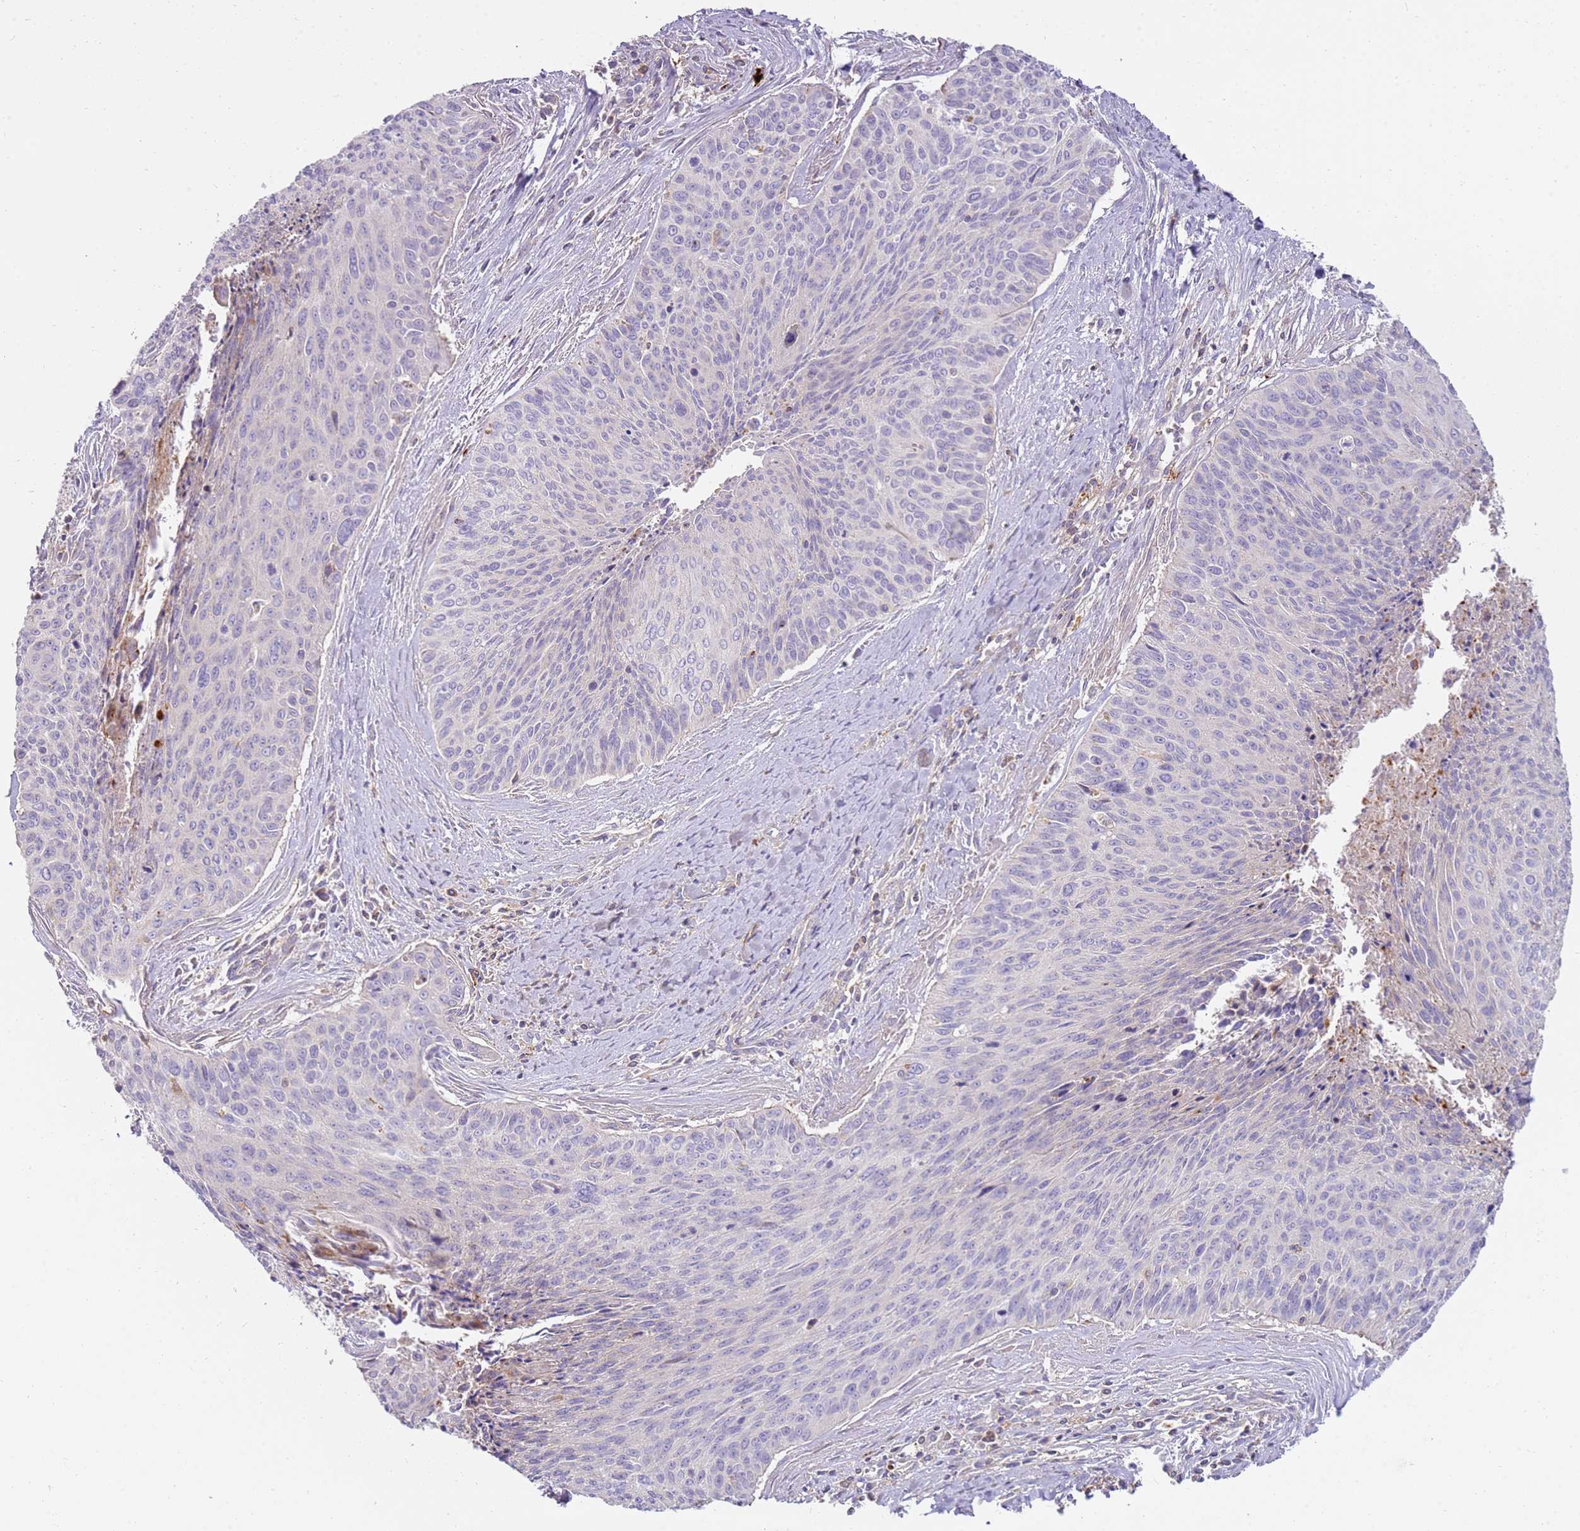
{"staining": {"intensity": "negative", "quantity": "none", "location": "none"}, "tissue": "cervical cancer", "cell_type": "Tumor cells", "image_type": "cancer", "snomed": [{"axis": "morphology", "description": "Squamous cell carcinoma, NOS"}, {"axis": "topography", "description": "Cervix"}], "caption": "This is a image of immunohistochemistry staining of squamous cell carcinoma (cervical), which shows no expression in tumor cells.", "gene": "FPR1", "patient": {"sex": "female", "age": 55}}